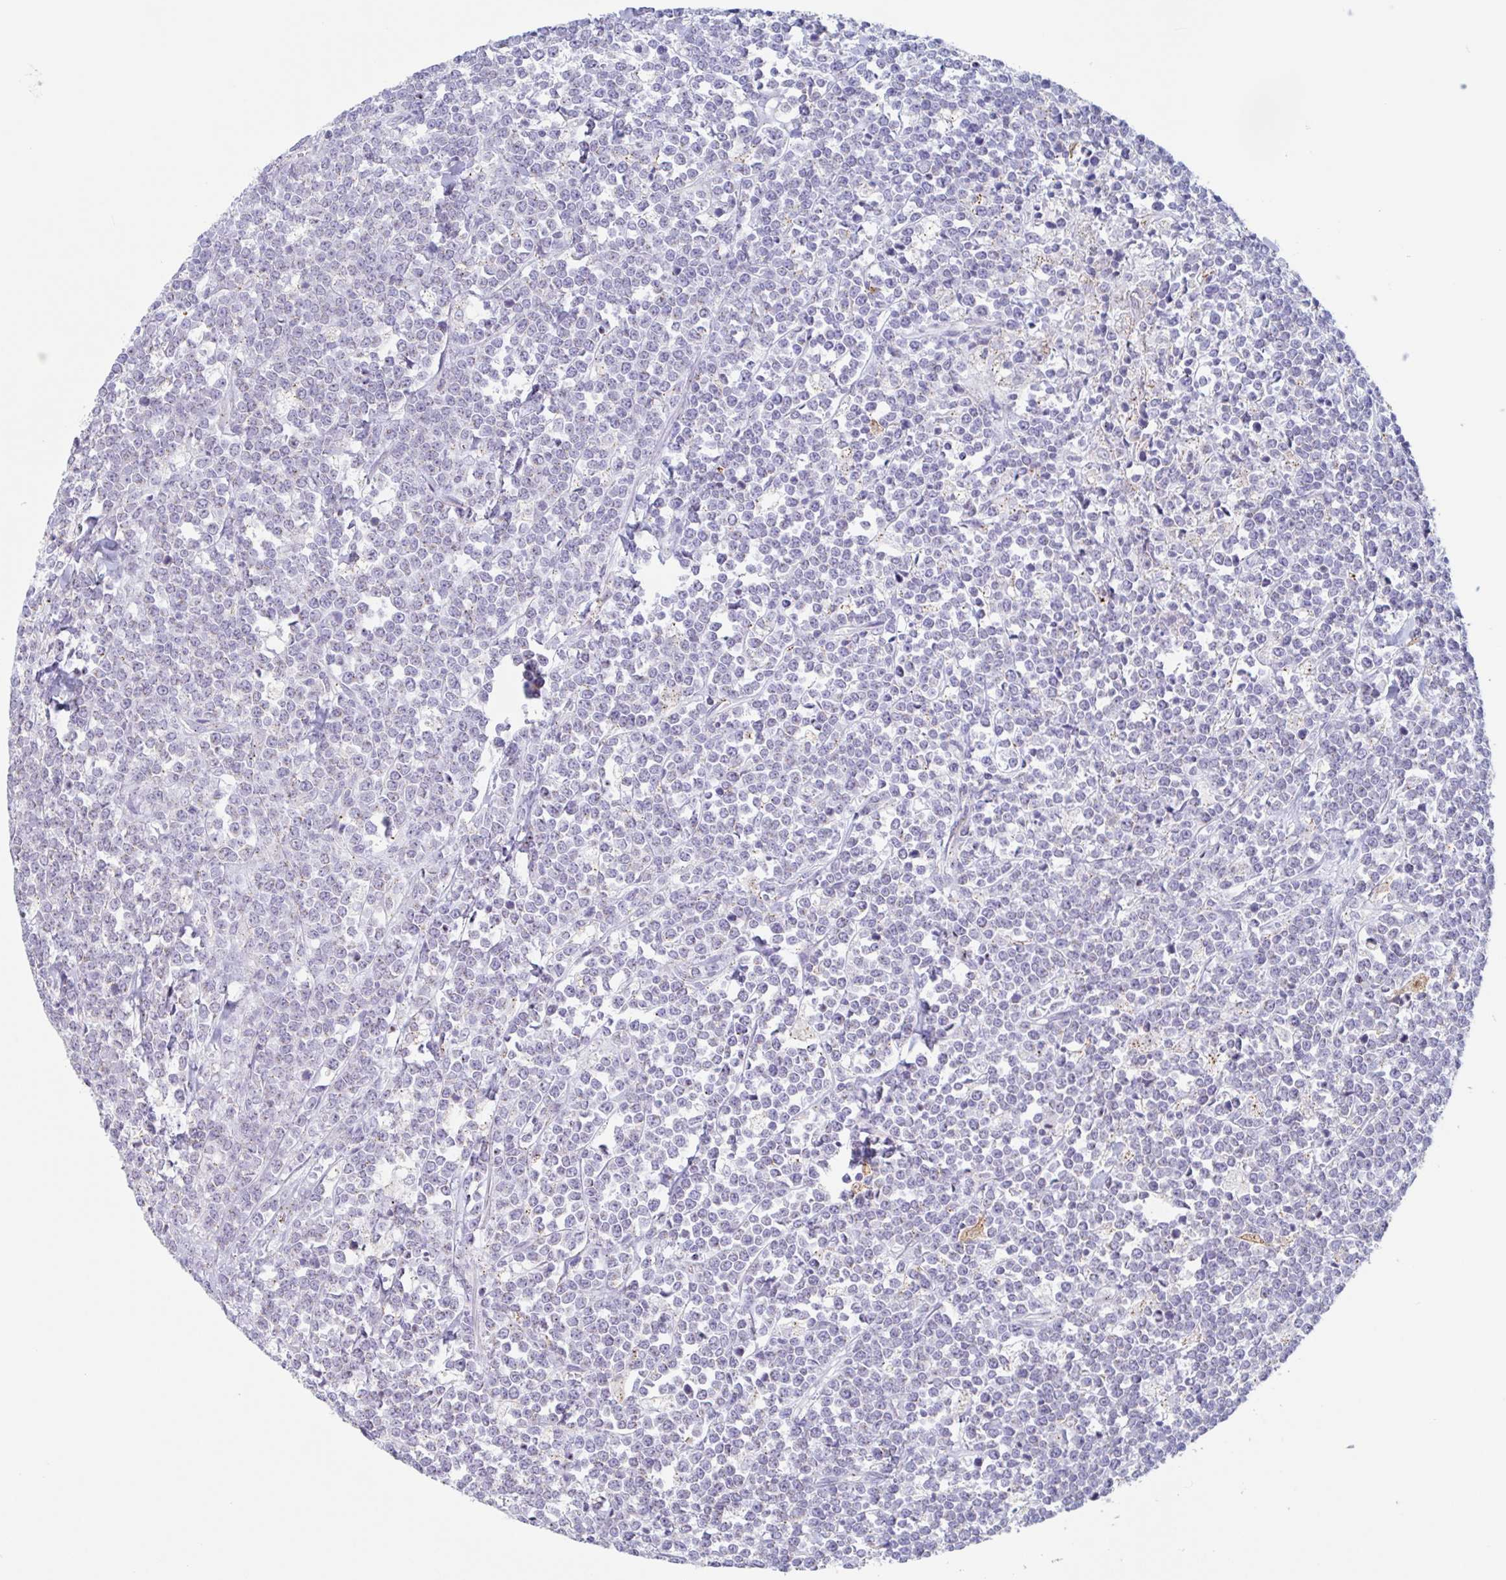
{"staining": {"intensity": "negative", "quantity": "none", "location": "none"}, "tissue": "lymphoma", "cell_type": "Tumor cells", "image_type": "cancer", "snomed": [{"axis": "morphology", "description": "Malignant lymphoma, non-Hodgkin's type, High grade"}, {"axis": "topography", "description": "Small intestine"}, {"axis": "topography", "description": "Colon"}], "caption": "DAB (3,3'-diaminobenzidine) immunohistochemical staining of human high-grade malignant lymphoma, non-Hodgkin's type displays no significant expression in tumor cells. (DAB (3,3'-diaminobenzidine) immunohistochemistry (IHC) visualized using brightfield microscopy, high magnification).", "gene": "CHMP5", "patient": {"sex": "male", "age": 8}}